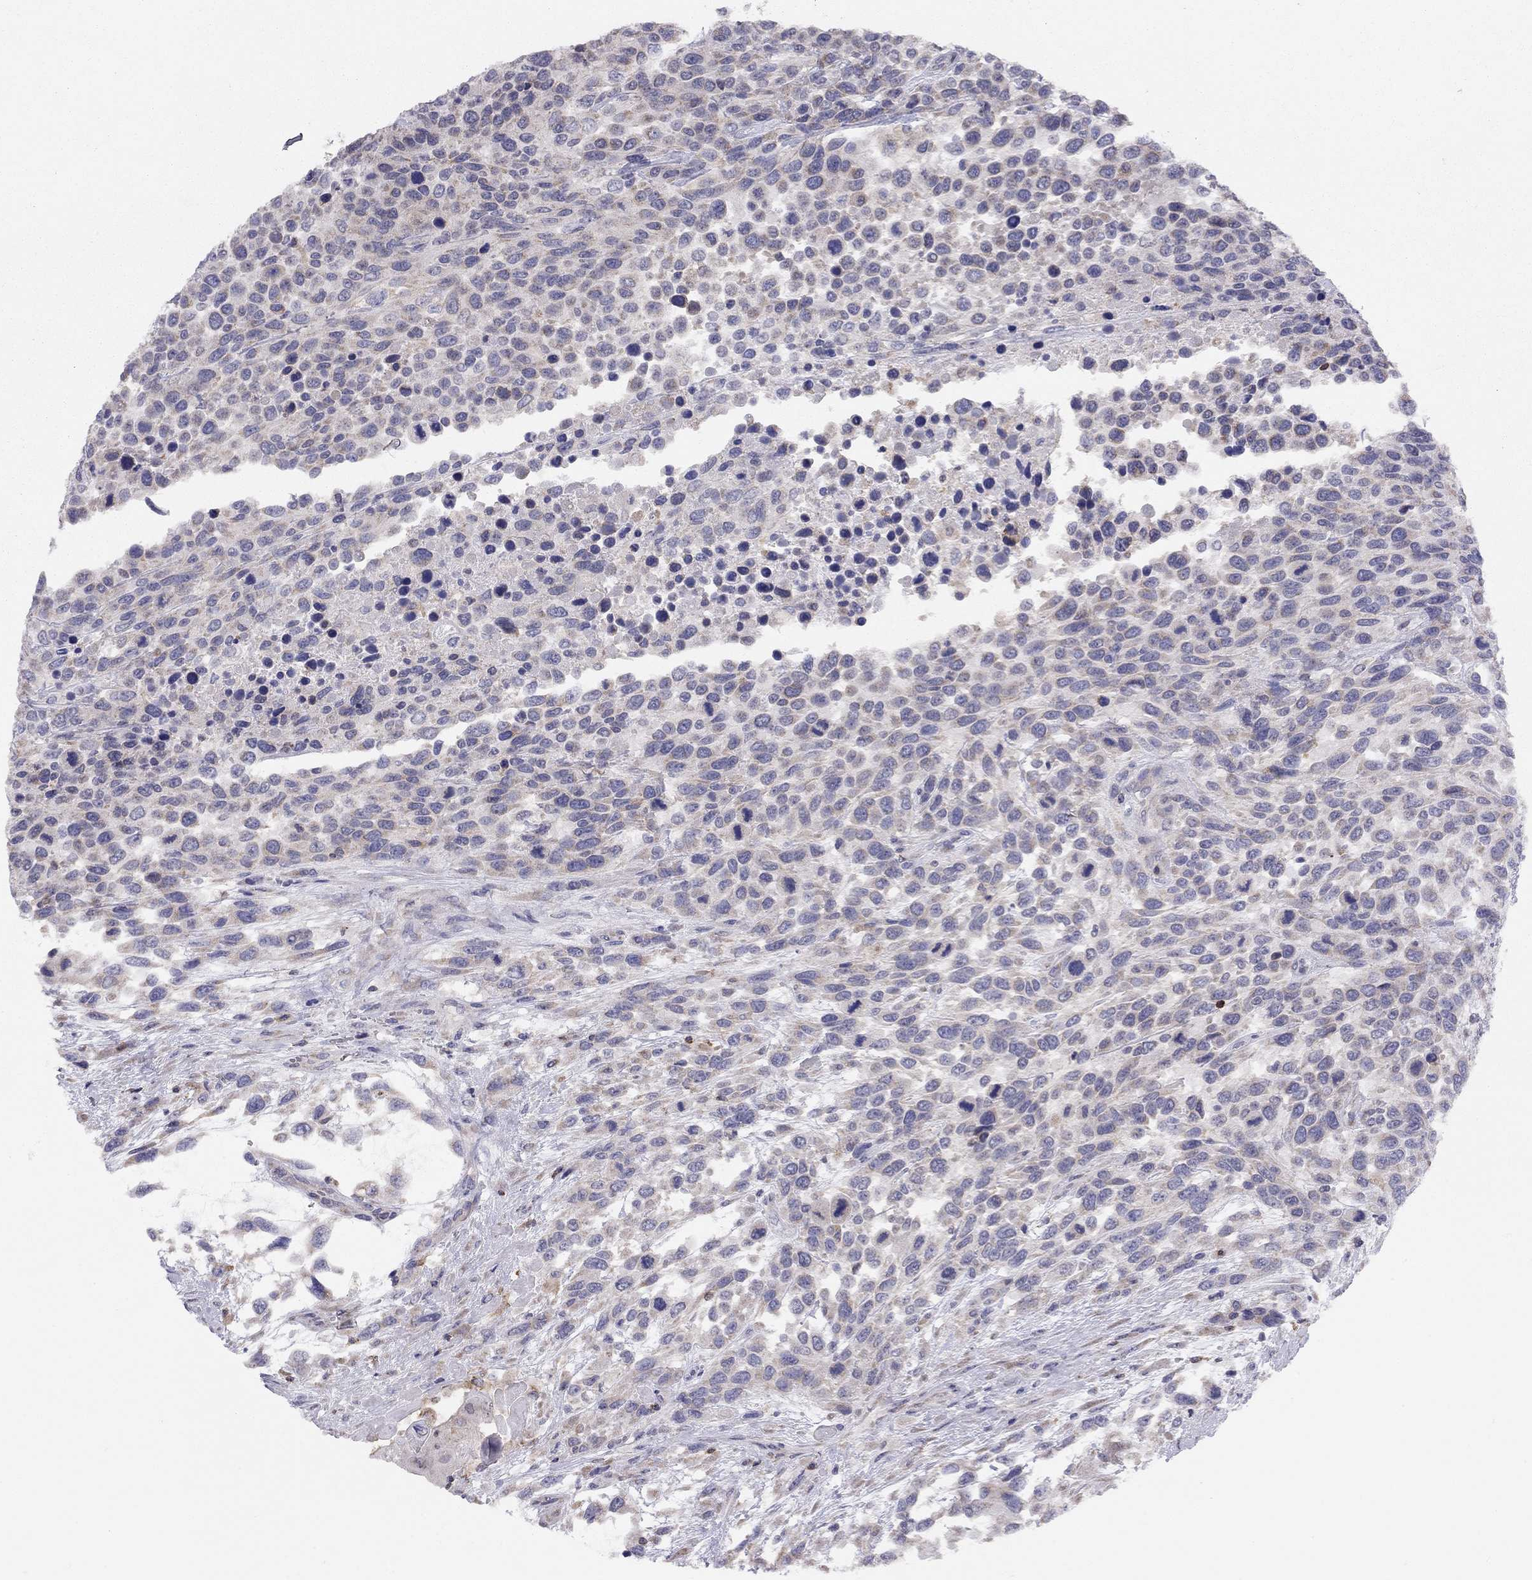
{"staining": {"intensity": "weak", "quantity": "<25%", "location": "cytoplasmic/membranous"}, "tissue": "urothelial cancer", "cell_type": "Tumor cells", "image_type": "cancer", "snomed": [{"axis": "morphology", "description": "Urothelial carcinoma, High grade"}, {"axis": "topography", "description": "Urinary bladder"}], "caption": "Human urothelial carcinoma (high-grade) stained for a protein using immunohistochemistry shows no staining in tumor cells.", "gene": "CITED1", "patient": {"sex": "female", "age": 70}}